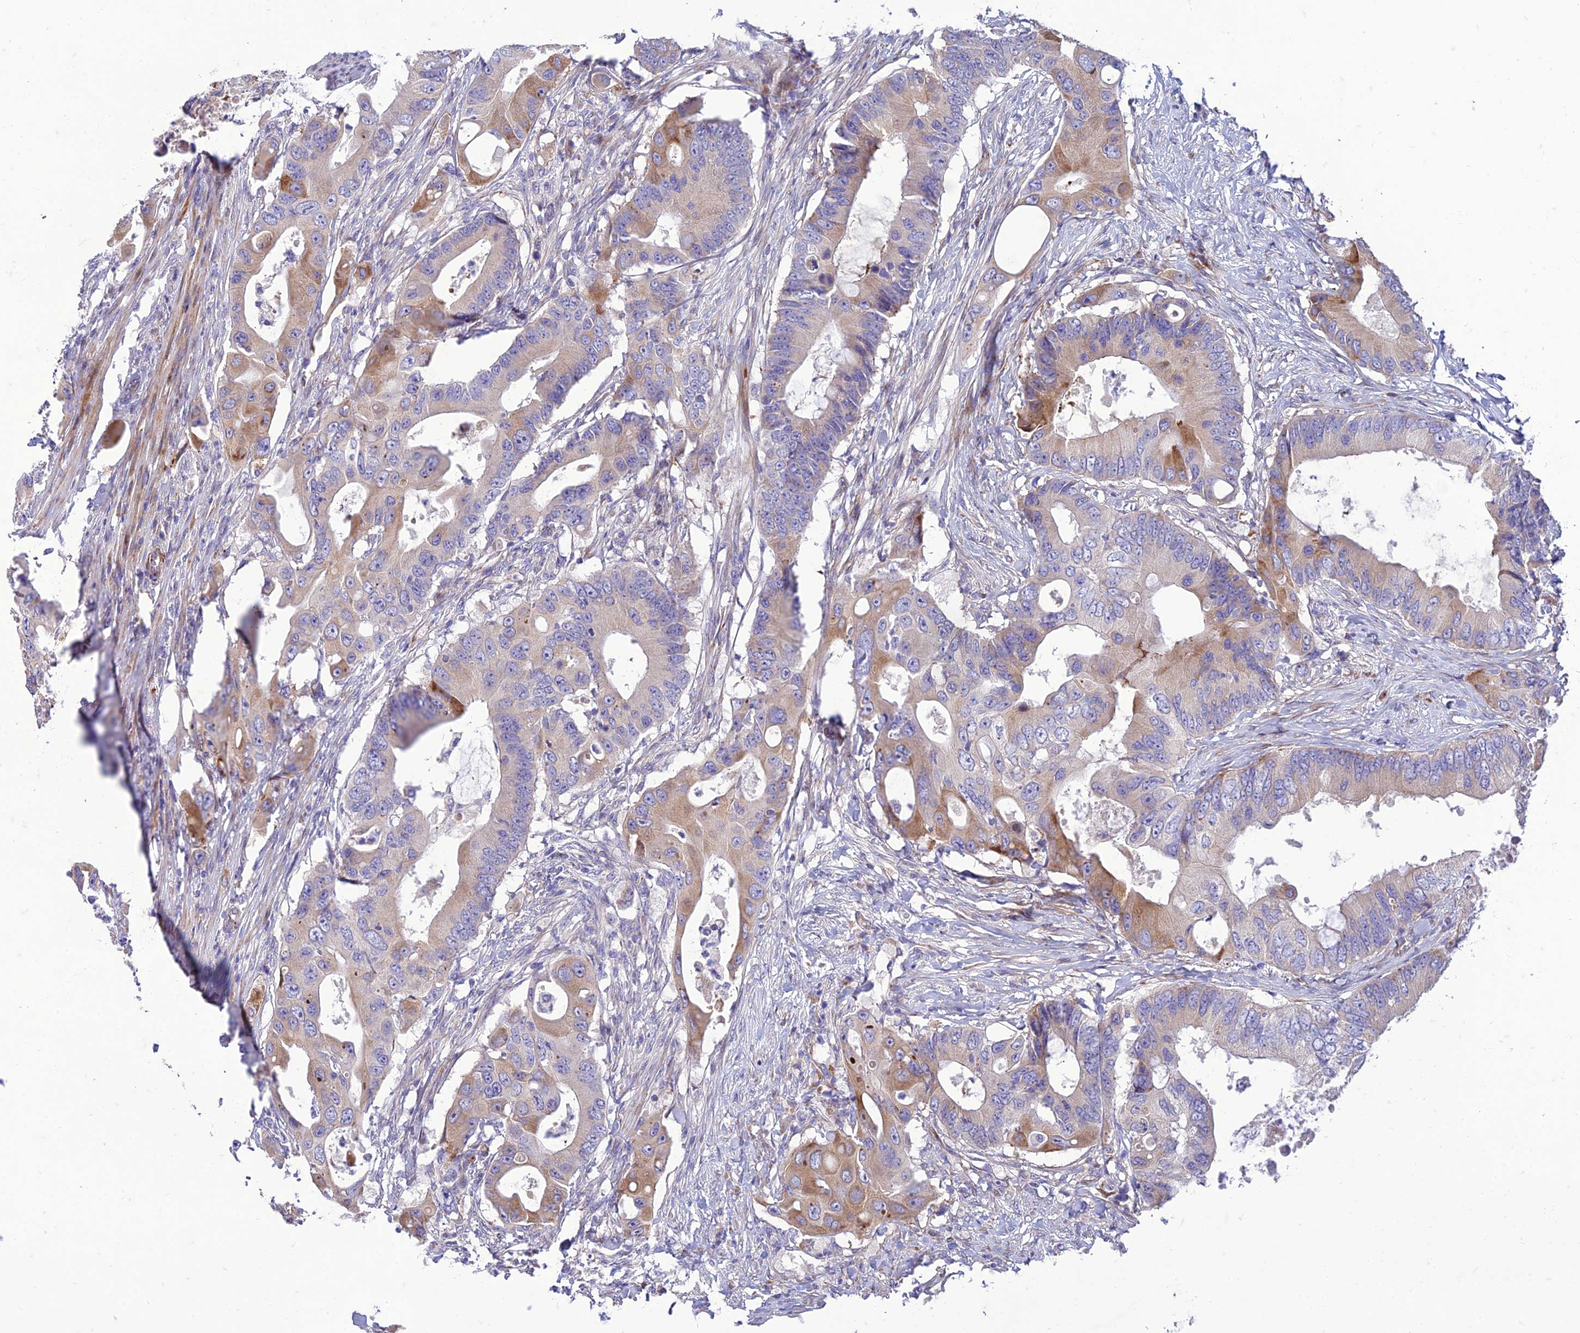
{"staining": {"intensity": "moderate", "quantity": "25%-75%", "location": "cytoplasmic/membranous"}, "tissue": "colorectal cancer", "cell_type": "Tumor cells", "image_type": "cancer", "snomed": [{"axis": "morphology", "description": "Adenocarcinoma, NOS"}, {"axis": "topography", "description": "Colon"}], "caption": "Approximately 25%-75% of tumor cells in human colorectal cancer (adenocarcinoma) reveal moderate cytoplasmic/membranous protein staining as visualized by brown immunohistochemical staining.", "gene": "SEL1L3", "patient": {"sex": "male", "age": 71}}